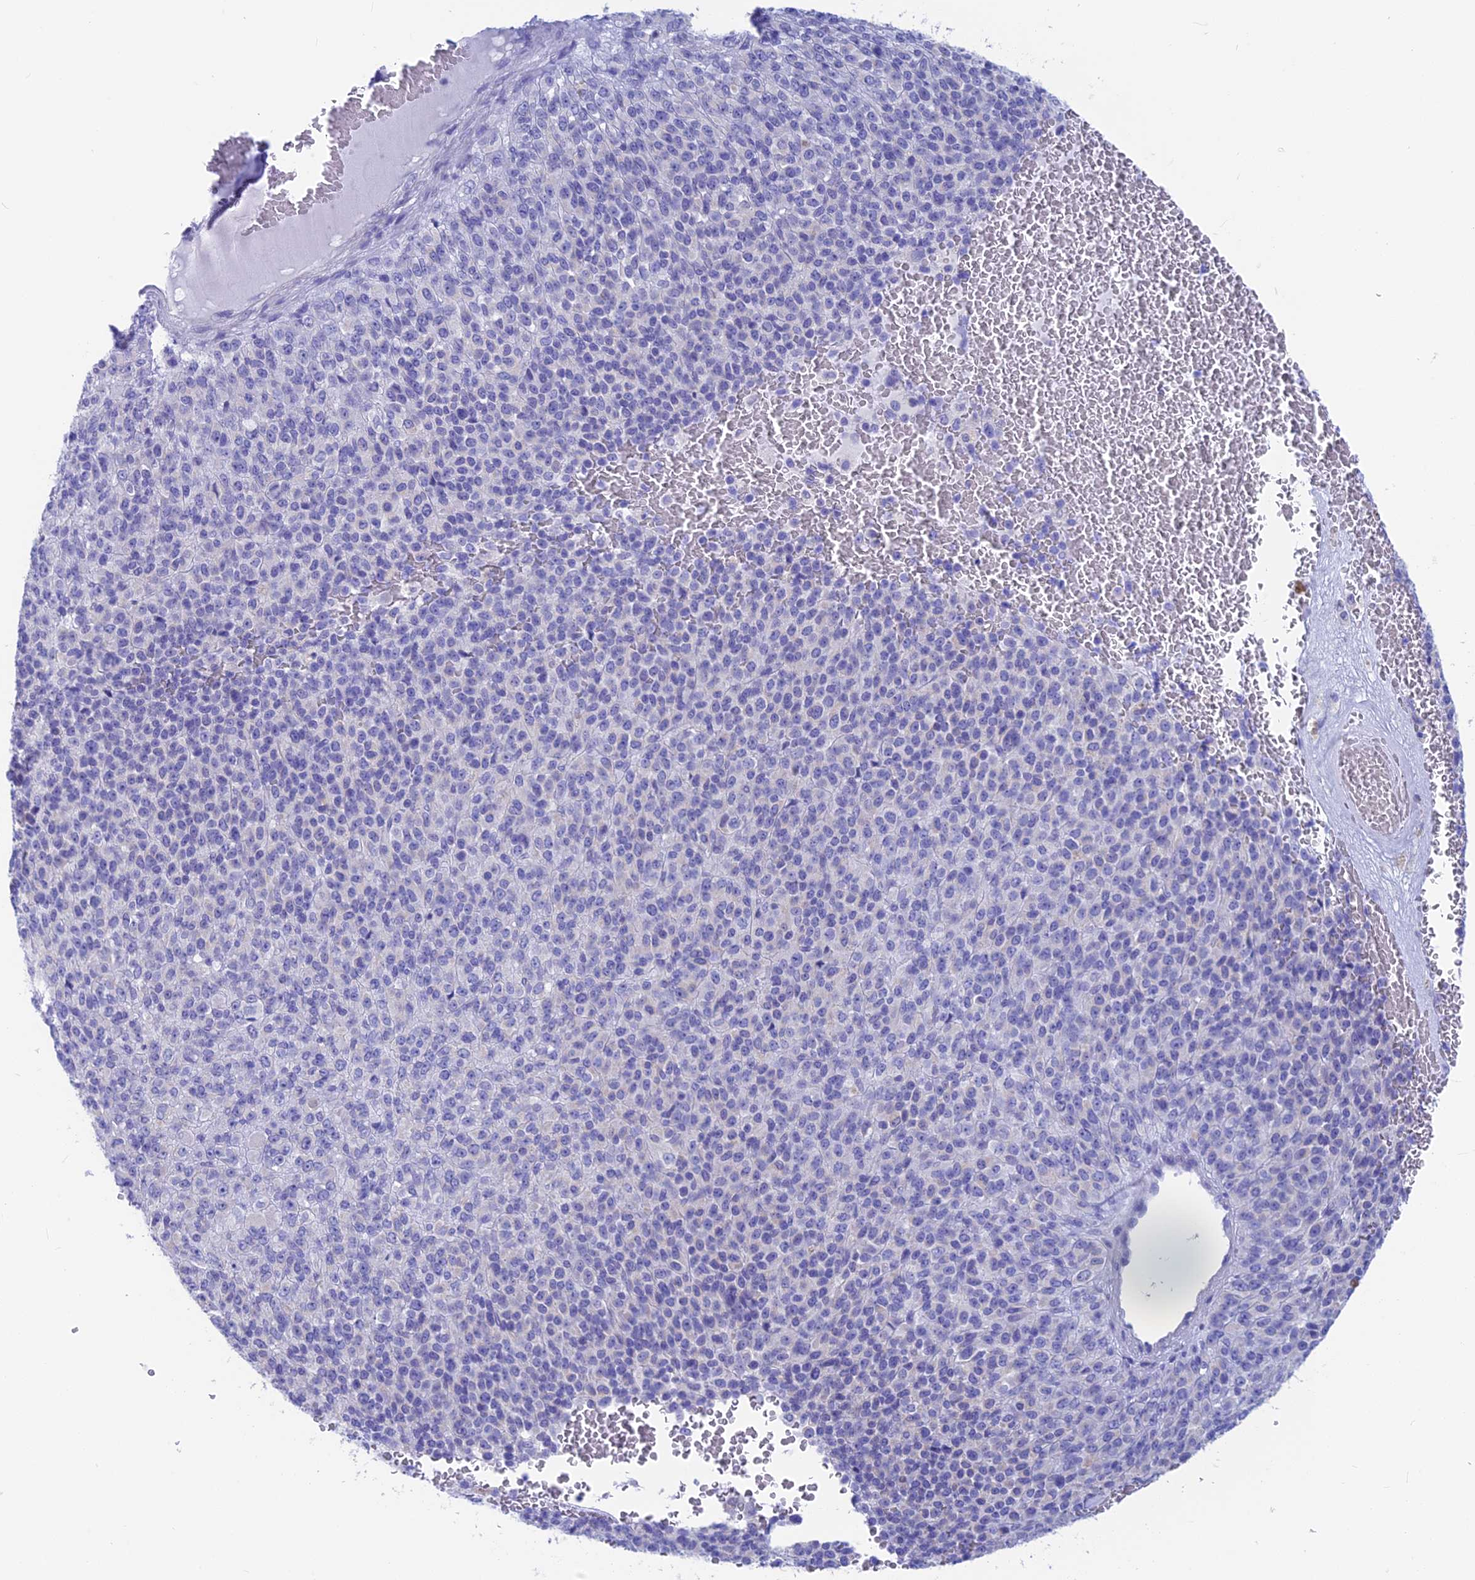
{"staining": {"intensity": "negative", "quantity": "none", "location": "none"}, "tissue": "melanoma", "cell_type": "Tumor cells", "image_type": "cancer", "snomed": [{"axis": "morphology", "description": "Malignant melanoma, Metastatic site"}, {"axis": "topography", "description": "Brain"}], "caption": "Immunohistochemical staining of melanoma exhibits no significant staining in tumor cells.", "gene": "GNGT2", "patient": {"sex": "female", "age": 56}}